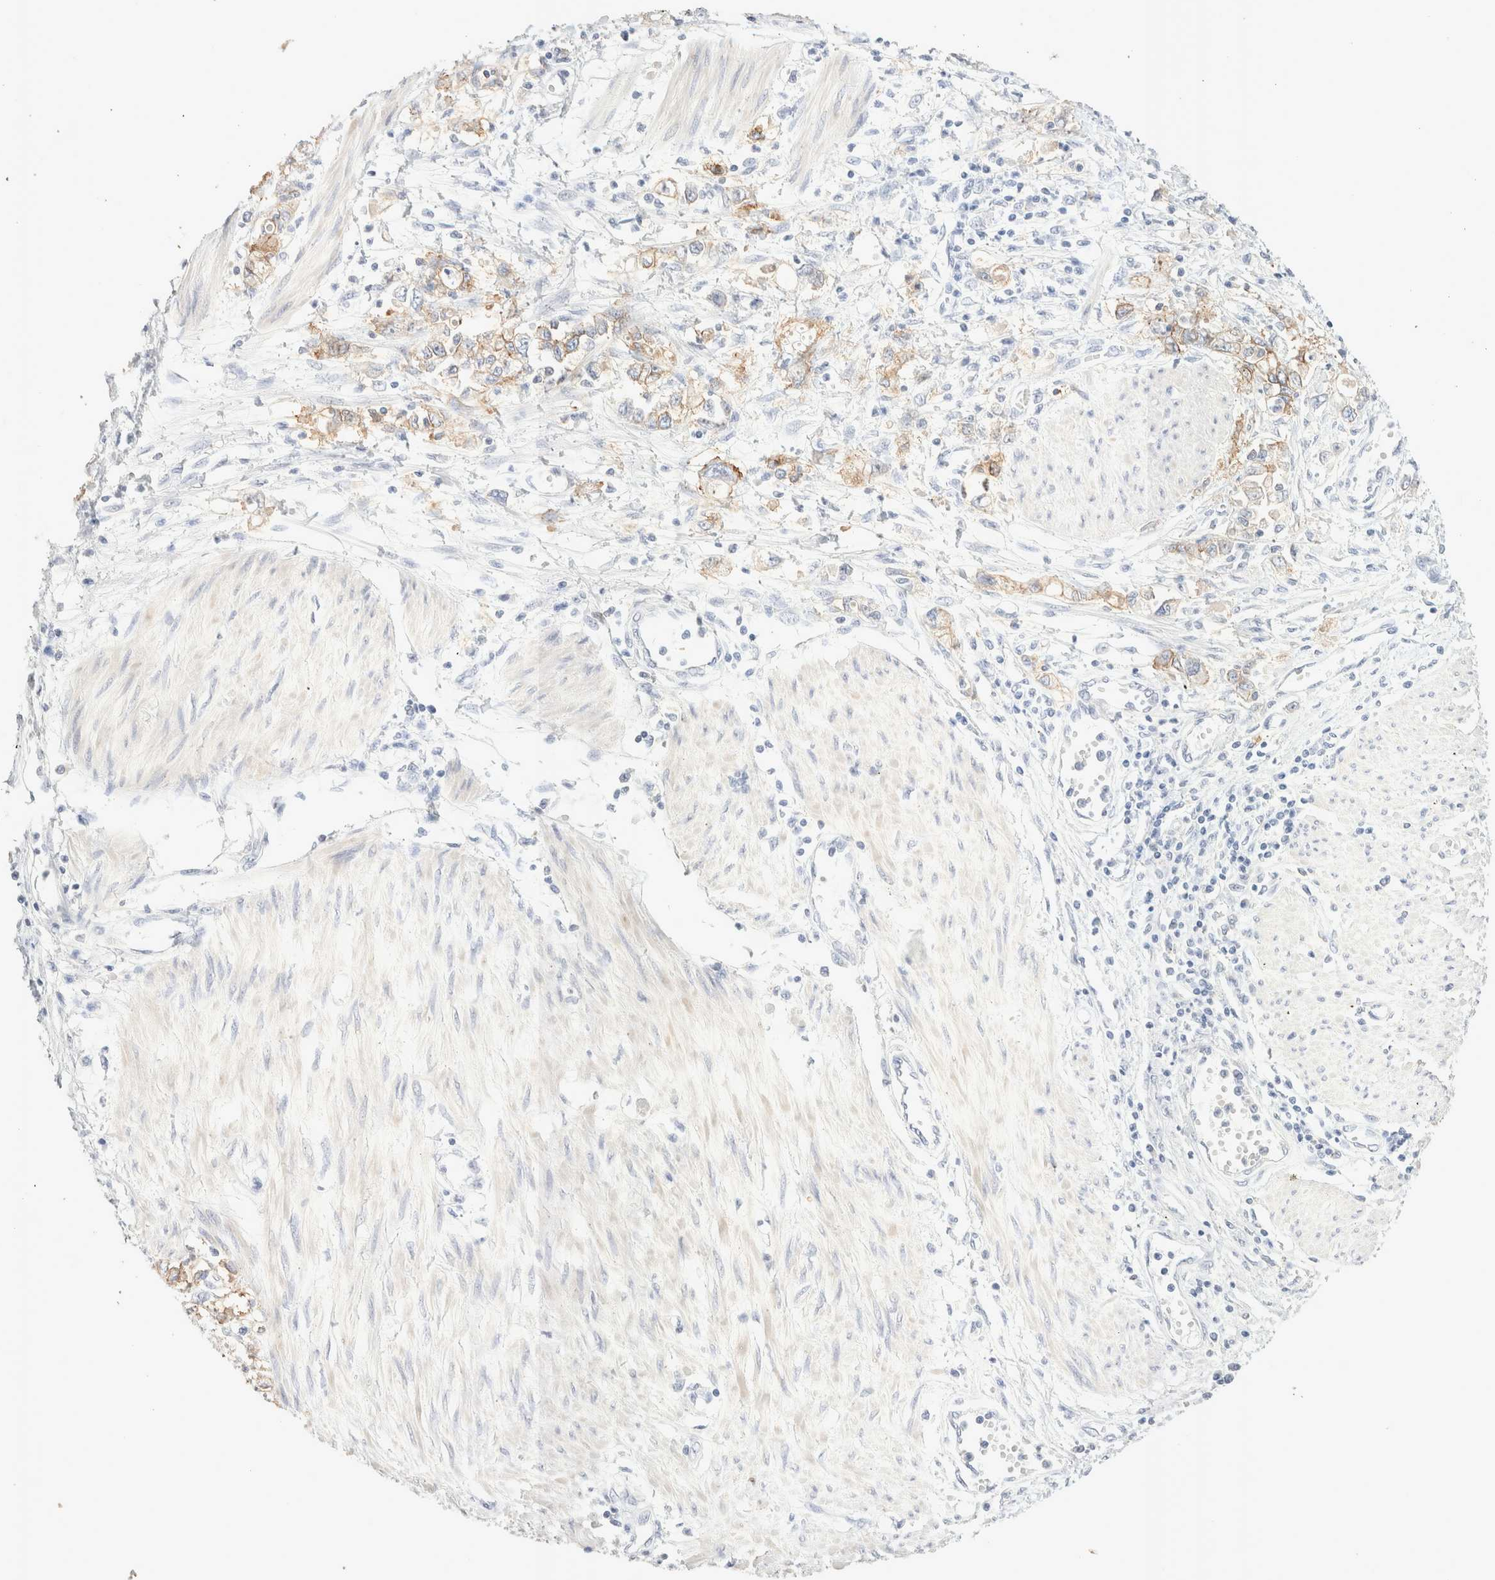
{"staining": {"intensity": "moderate", "quantity": ">75%", "location": "cytoplasmic/membranous"}, "tissue": "stomach cancer", "cell_type": "Tumor cells", "image_type": "cancer", "snomed": [{"axis": "morphology", "description": "Adenocarcinoma, NOS"}, {"axis": "topography", "description": "Stomach"}], "caption": "Stomach adenocarcinoma stained with immunohistochemistry exhibits moderate cytoplasmic/membranous positivity in approximately >75% of tumor cells.", "gene": "EPCAM", "patient": {"sex": "female", "age": 76}}